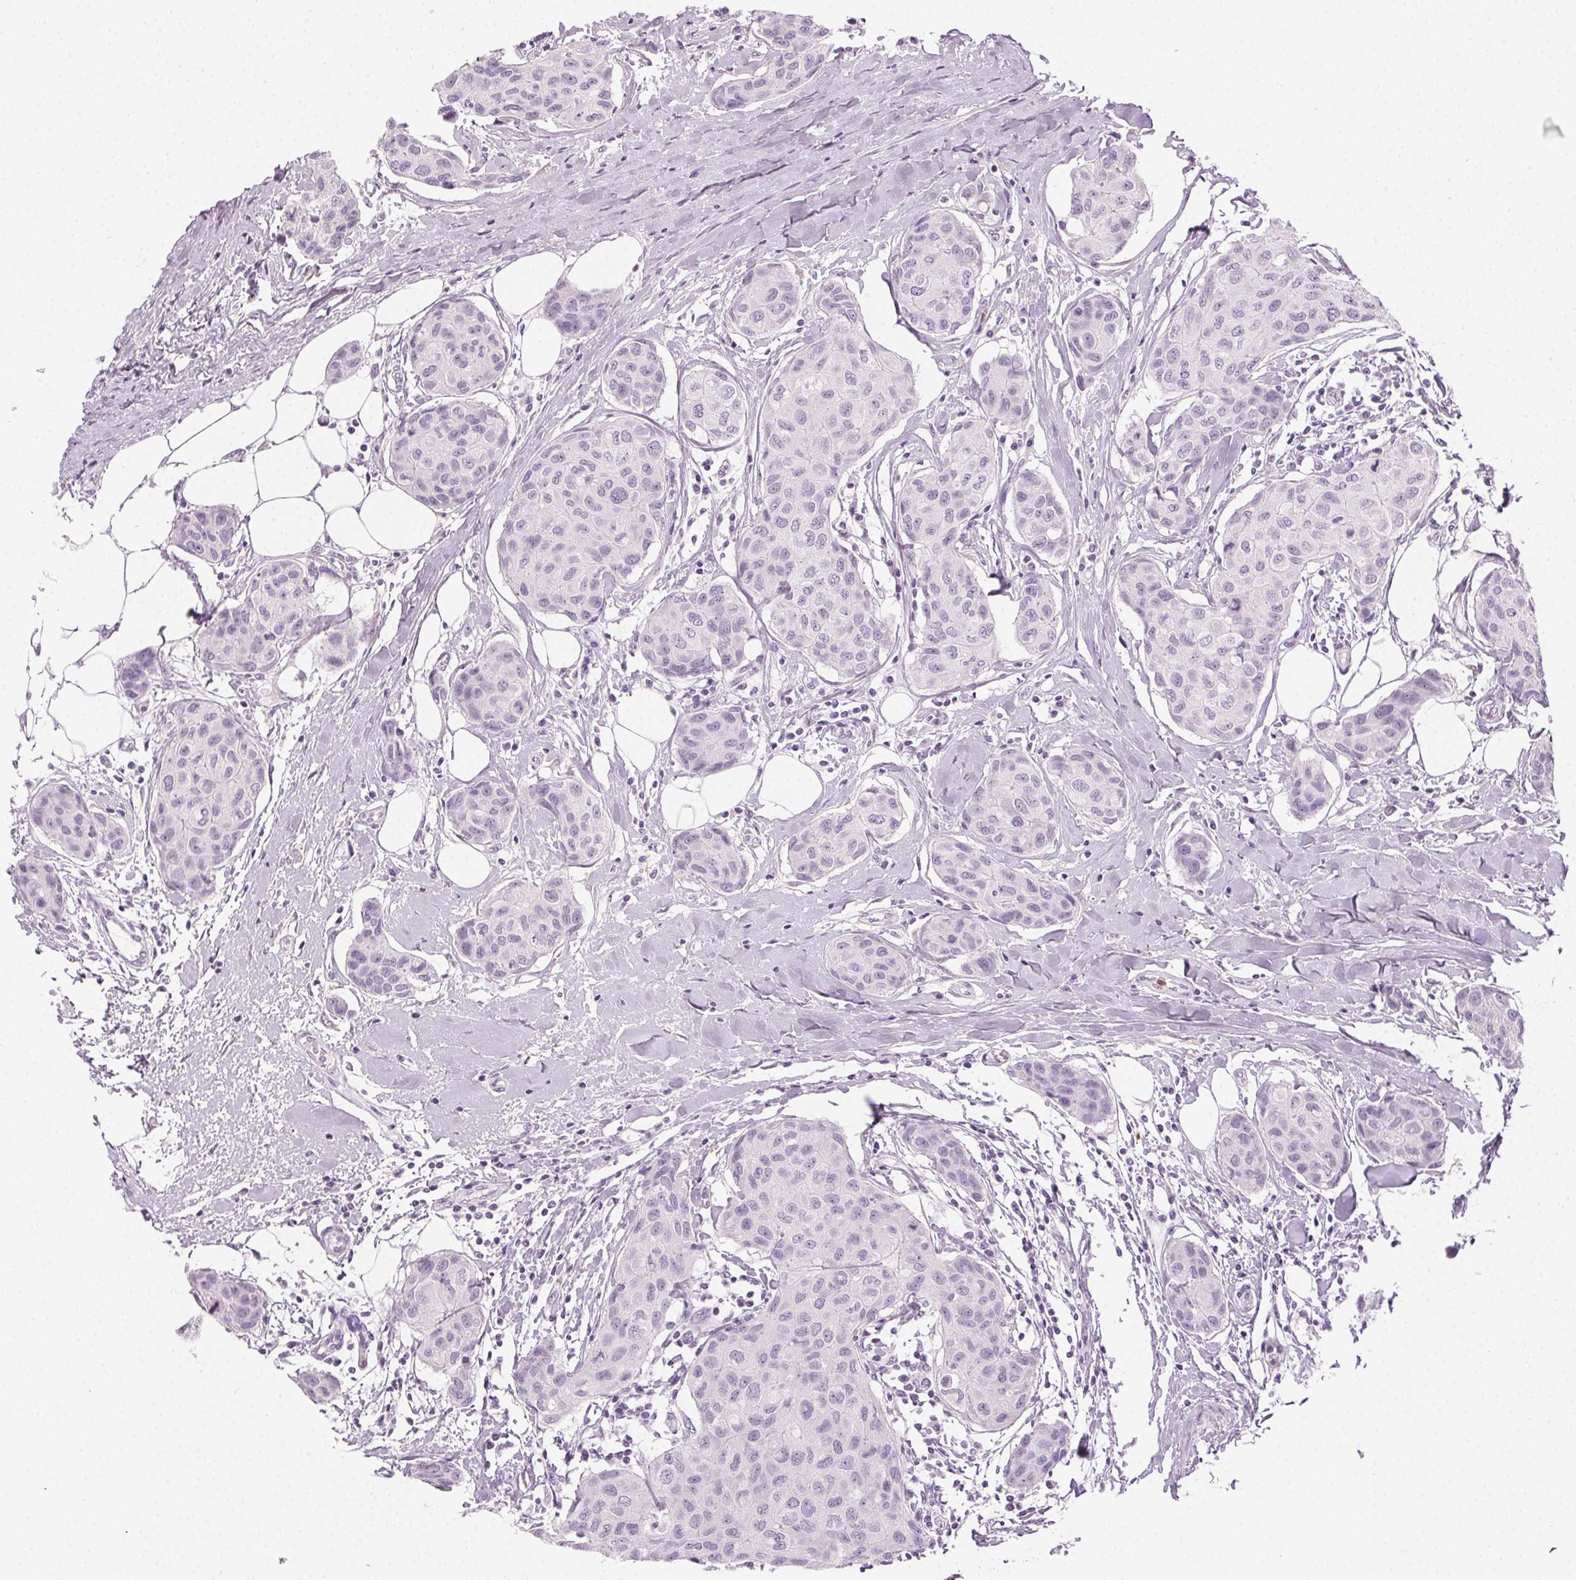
{"staining": {"intensity": "negative", "quantity": "none", "location": "none"}, "tissue": "breast cancer", "cell_type": "Tumor cells", "image_type": "cancer", "snomed": [{"axis": "morphology", "description": "Duct carcinoma"}, {"axis": "topography", "description": "Breast"}], "caption": "IHC photomicrograph of intraductal carcinoma (breast) stained for a protein (brown), which displays no expression in tumor cells.", "gene": "MPO", "patient": {"sex": "female", "age": 80}}